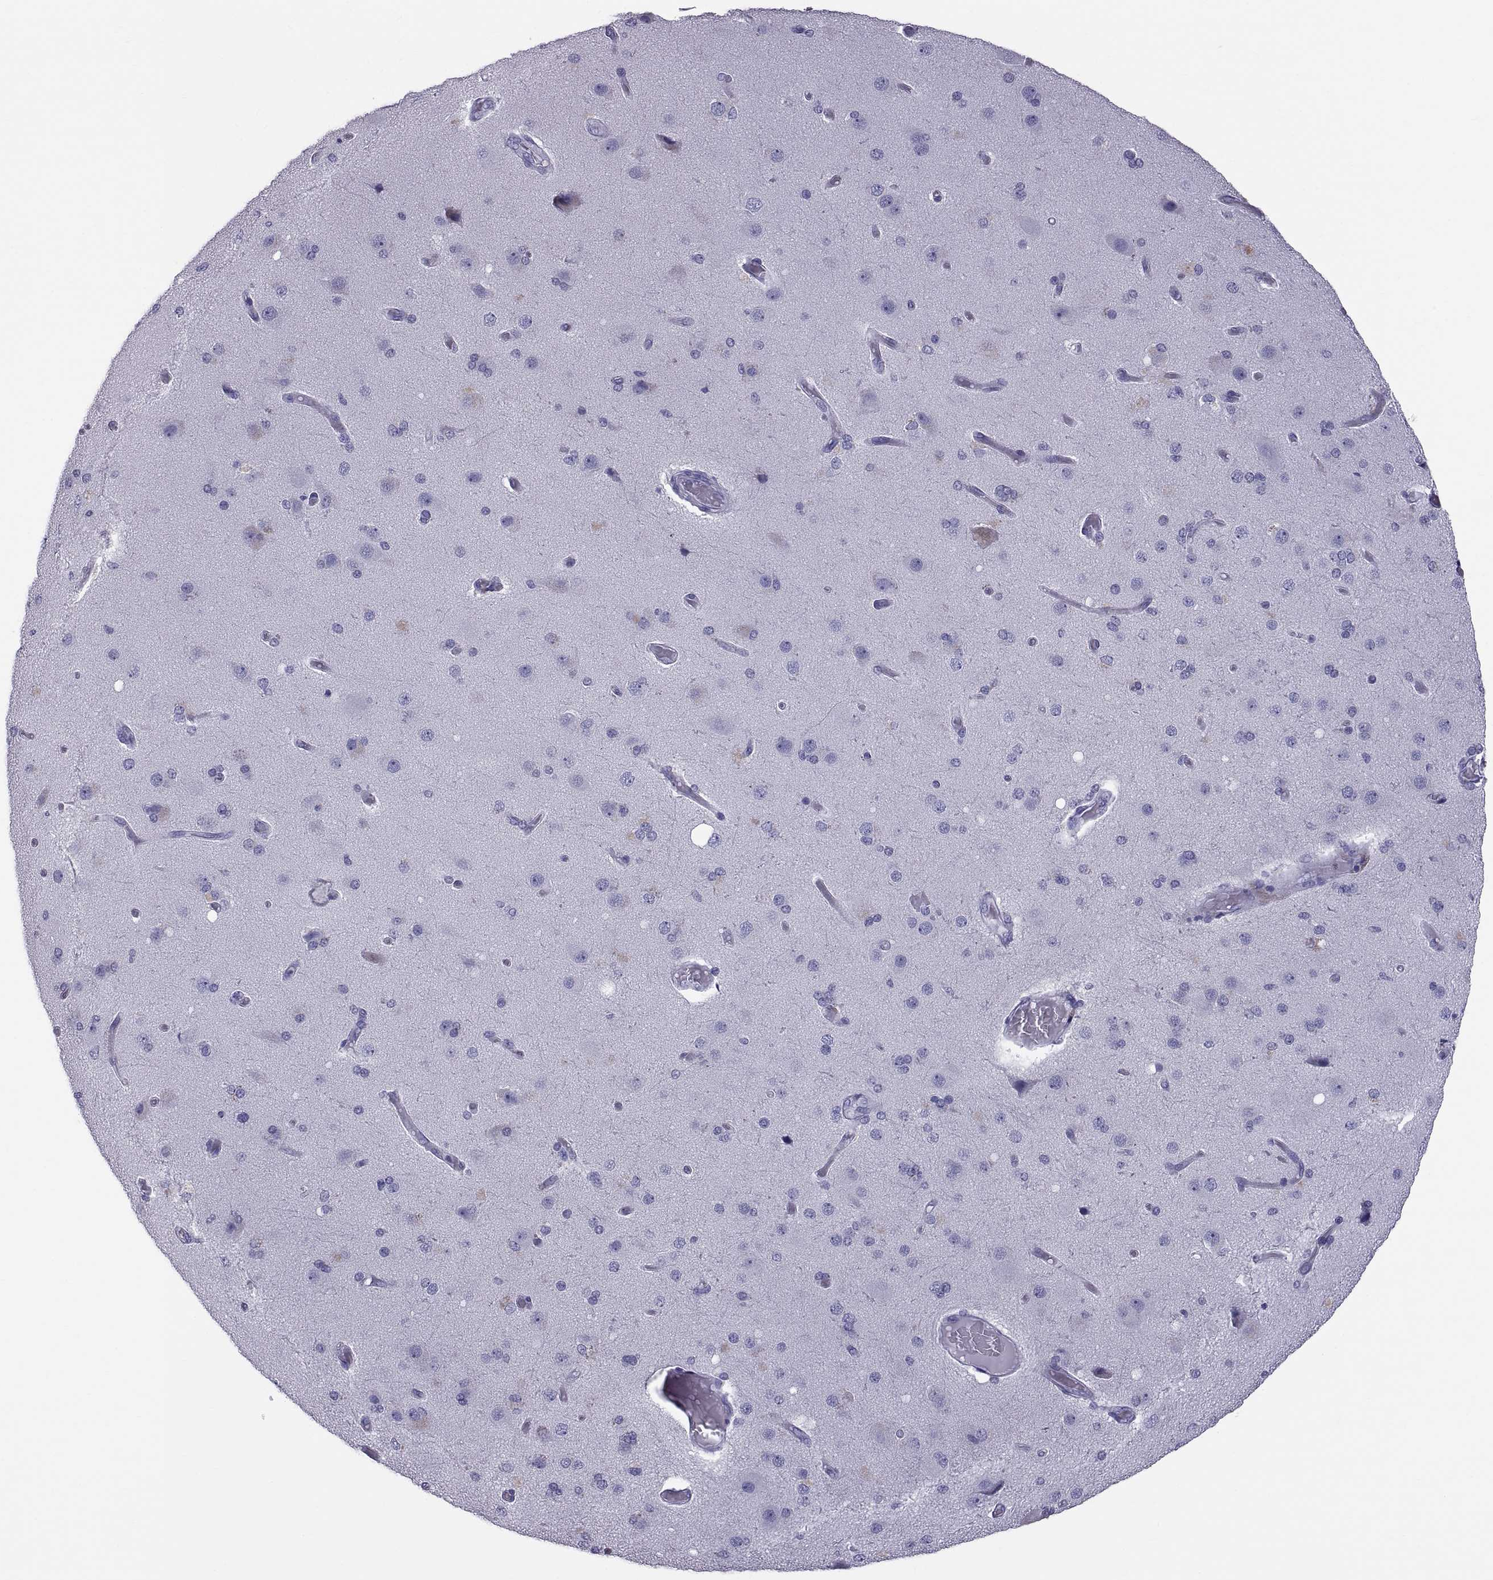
{"staining": {"intensity": "negative", "quantity": "none", "location": "none"}, "tissue": "cerebral cortex", "cell_type": "Endothelial cells", "image_type": "normal", "snomed": [{"axis": "morphology", "description": "Normal tissue, NOS"}, {"axis": "morphology", "description": "Glioma, malignant, High grade"}, {"axis": "topography", "description": "Cerebral cortex"}], "caption": "A micrograph of cerebral cortex stained for a protein reveals no brown staining in endothelial cells. (Brightfield microscopy of DAB (3,3'-diaminobenzidine) immunohistochemistry at high magnification).", "gene": "RNASE12", "patient": {"sex": "male", "age": 77}}